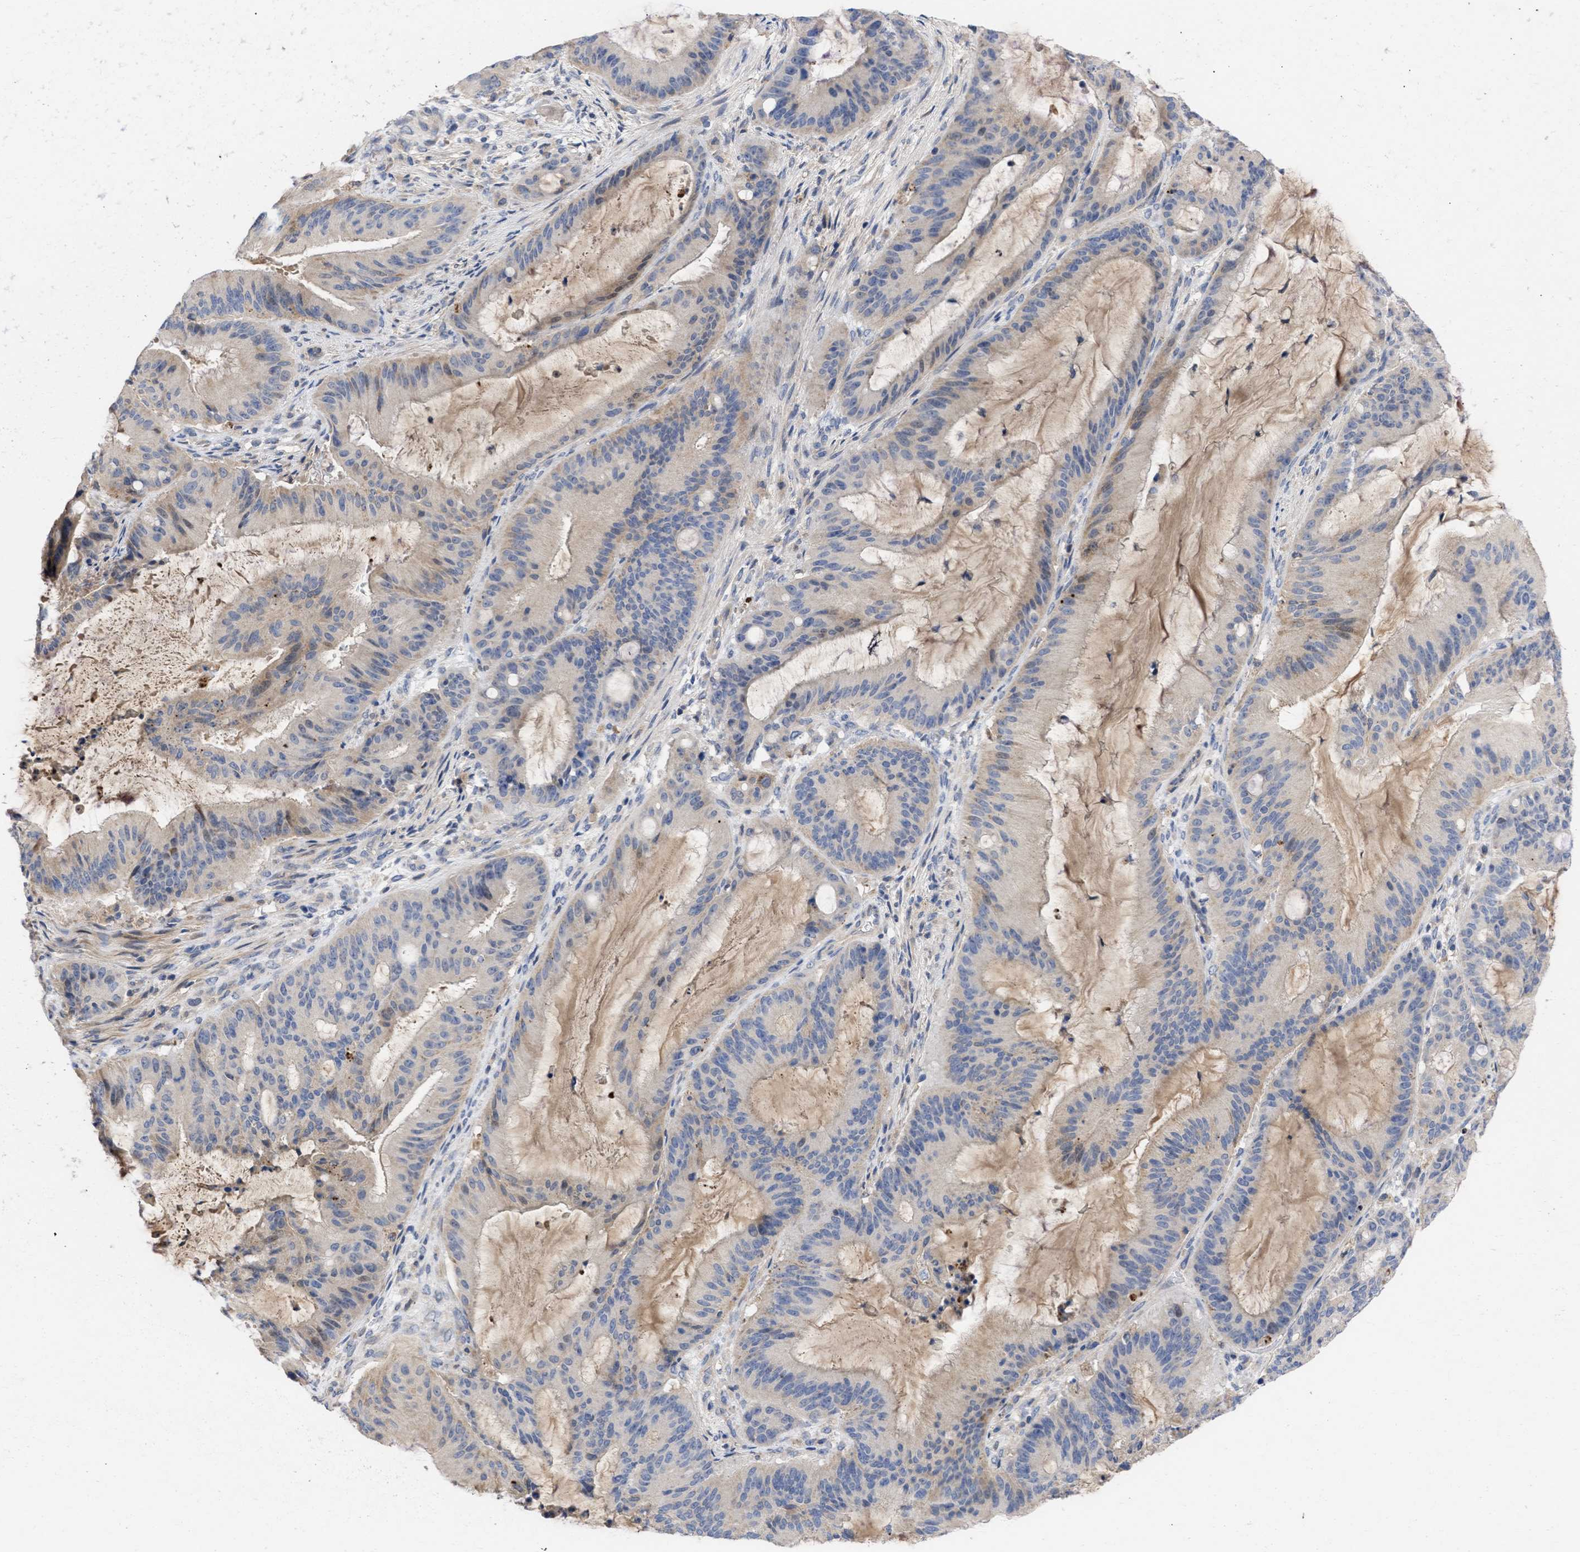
{"staining": {"intensity": "weak", "quantity": "<25%", "location": "cytoplasmic/membranous"}, "tissue": "liver cancer", "cell_type": "Tumor cells", "image_type": "cancer", "snomed": [{"axis": "morphology", "description": "Normal tissue, NOS"}, {"axis": "morphology", "description": "Cholangiocarcinoma"}, {"axis": "topography", "description": "Liver"}, {"axis": "topography", "description": "Peripheral nerve tissue"}], "caption": "An immunohistochemistry (IHC) micrograph of cholangiocarcinoma (liver) is shown. There is no staining in tumor cells of cholangiocarcinoma (liver). Brightfield microscopy of IHC stained with DAB (brown) and hematoxylin (blue), captured at high magnification.", "gene": "ARHGEF4", "patient": {"sex": "female", "age": 73}}